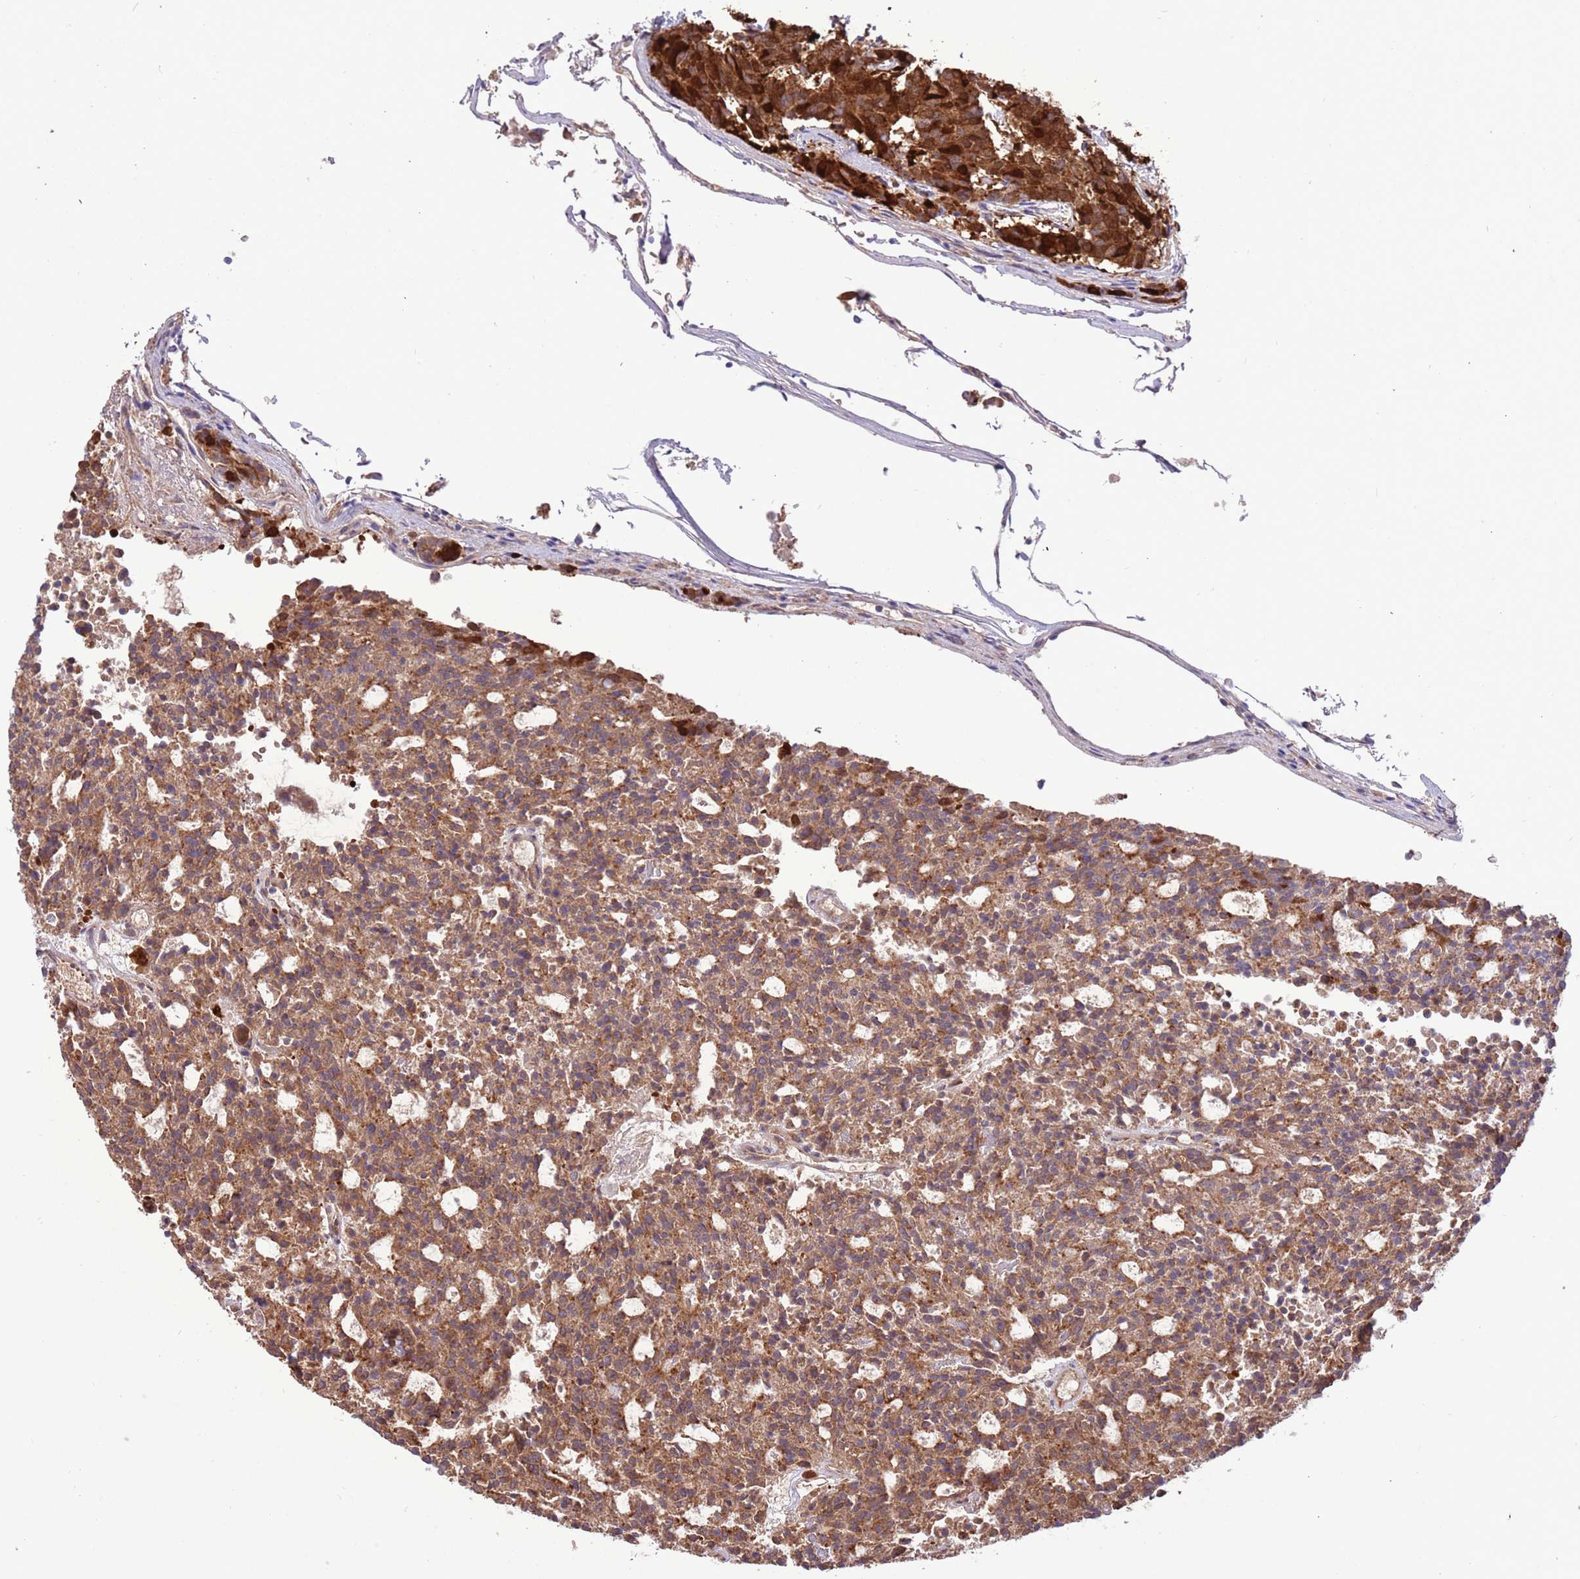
{"staining": {"intensity": "moderate", "quantity": ">75%", "location": "cytoplasmic/membranous"}, "tissue": "carcinoid", "cell_type": "Tumor cells", "image_type": "cancer", "snomed": [{"axis": "morphology", "description": "Carcinoid, malignant, NOS"}, {"axis": "topography", "description": "Pancreas"}], "caption": "Approximately >75% of tumor cells in human carcinoid (malignant) display moderate cytoplasmic/membranous protein staining as visualized by brown immunohistochemical staining.", "gene": "DOCK6", "patient": {"sex": "female", "age": 54}}